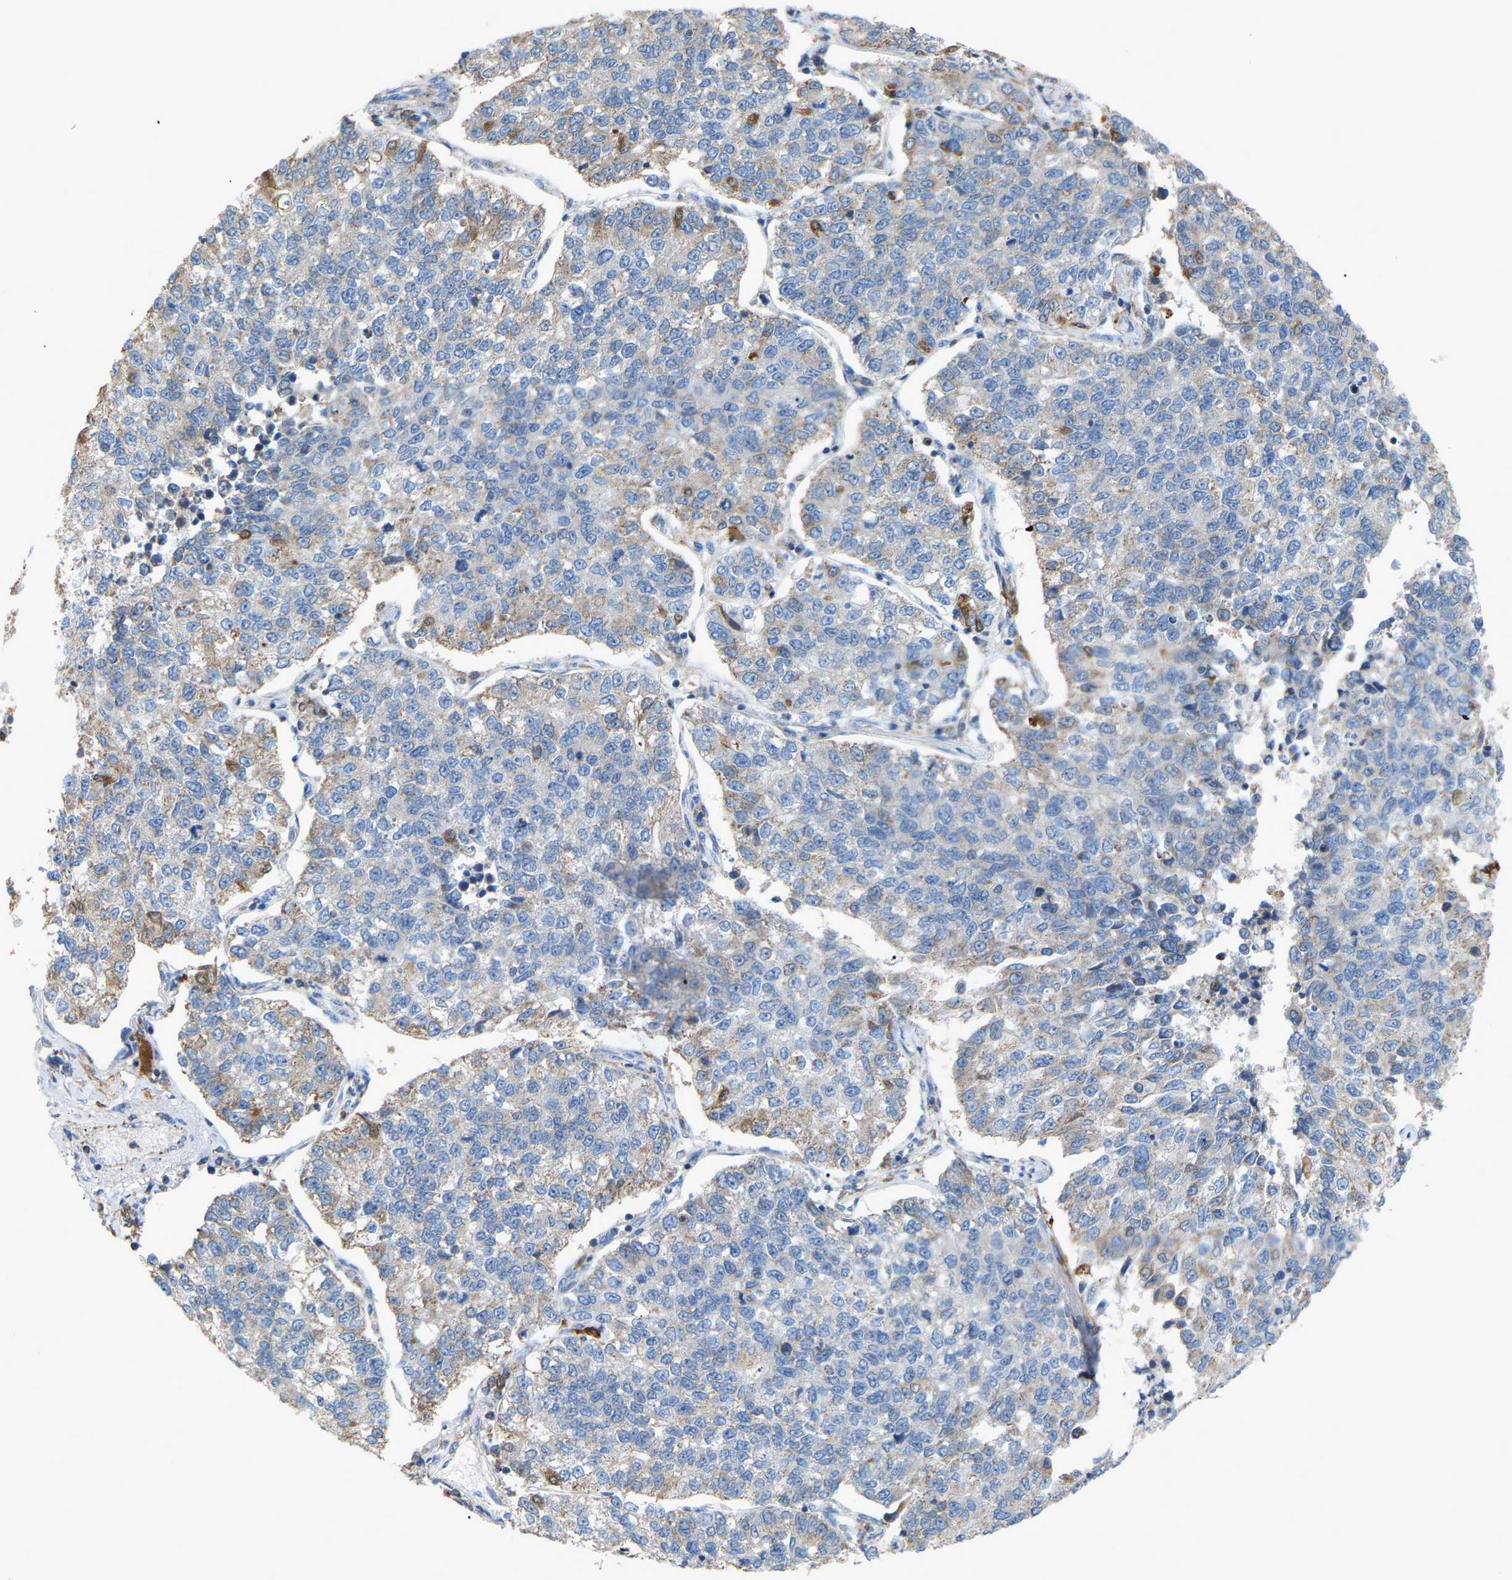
{"staining": {"intensity": "weak", "quantity": "<25%", "location": "cytoplasmic/membranous"}, "tissue": "lung cancer", "cell_type": "Tumor cells", "image_type": "cancer", "snomed": [{"axis": "morphology", "description": "Adenocarcinoma, NOS"}, {"axis": "topography", "description": "Lung"}], "caption": "IHC of human lung cancer reveals no expression in tumor cells.", "gene": "CROT", "patient": {"sex": "male", "age": 49}}